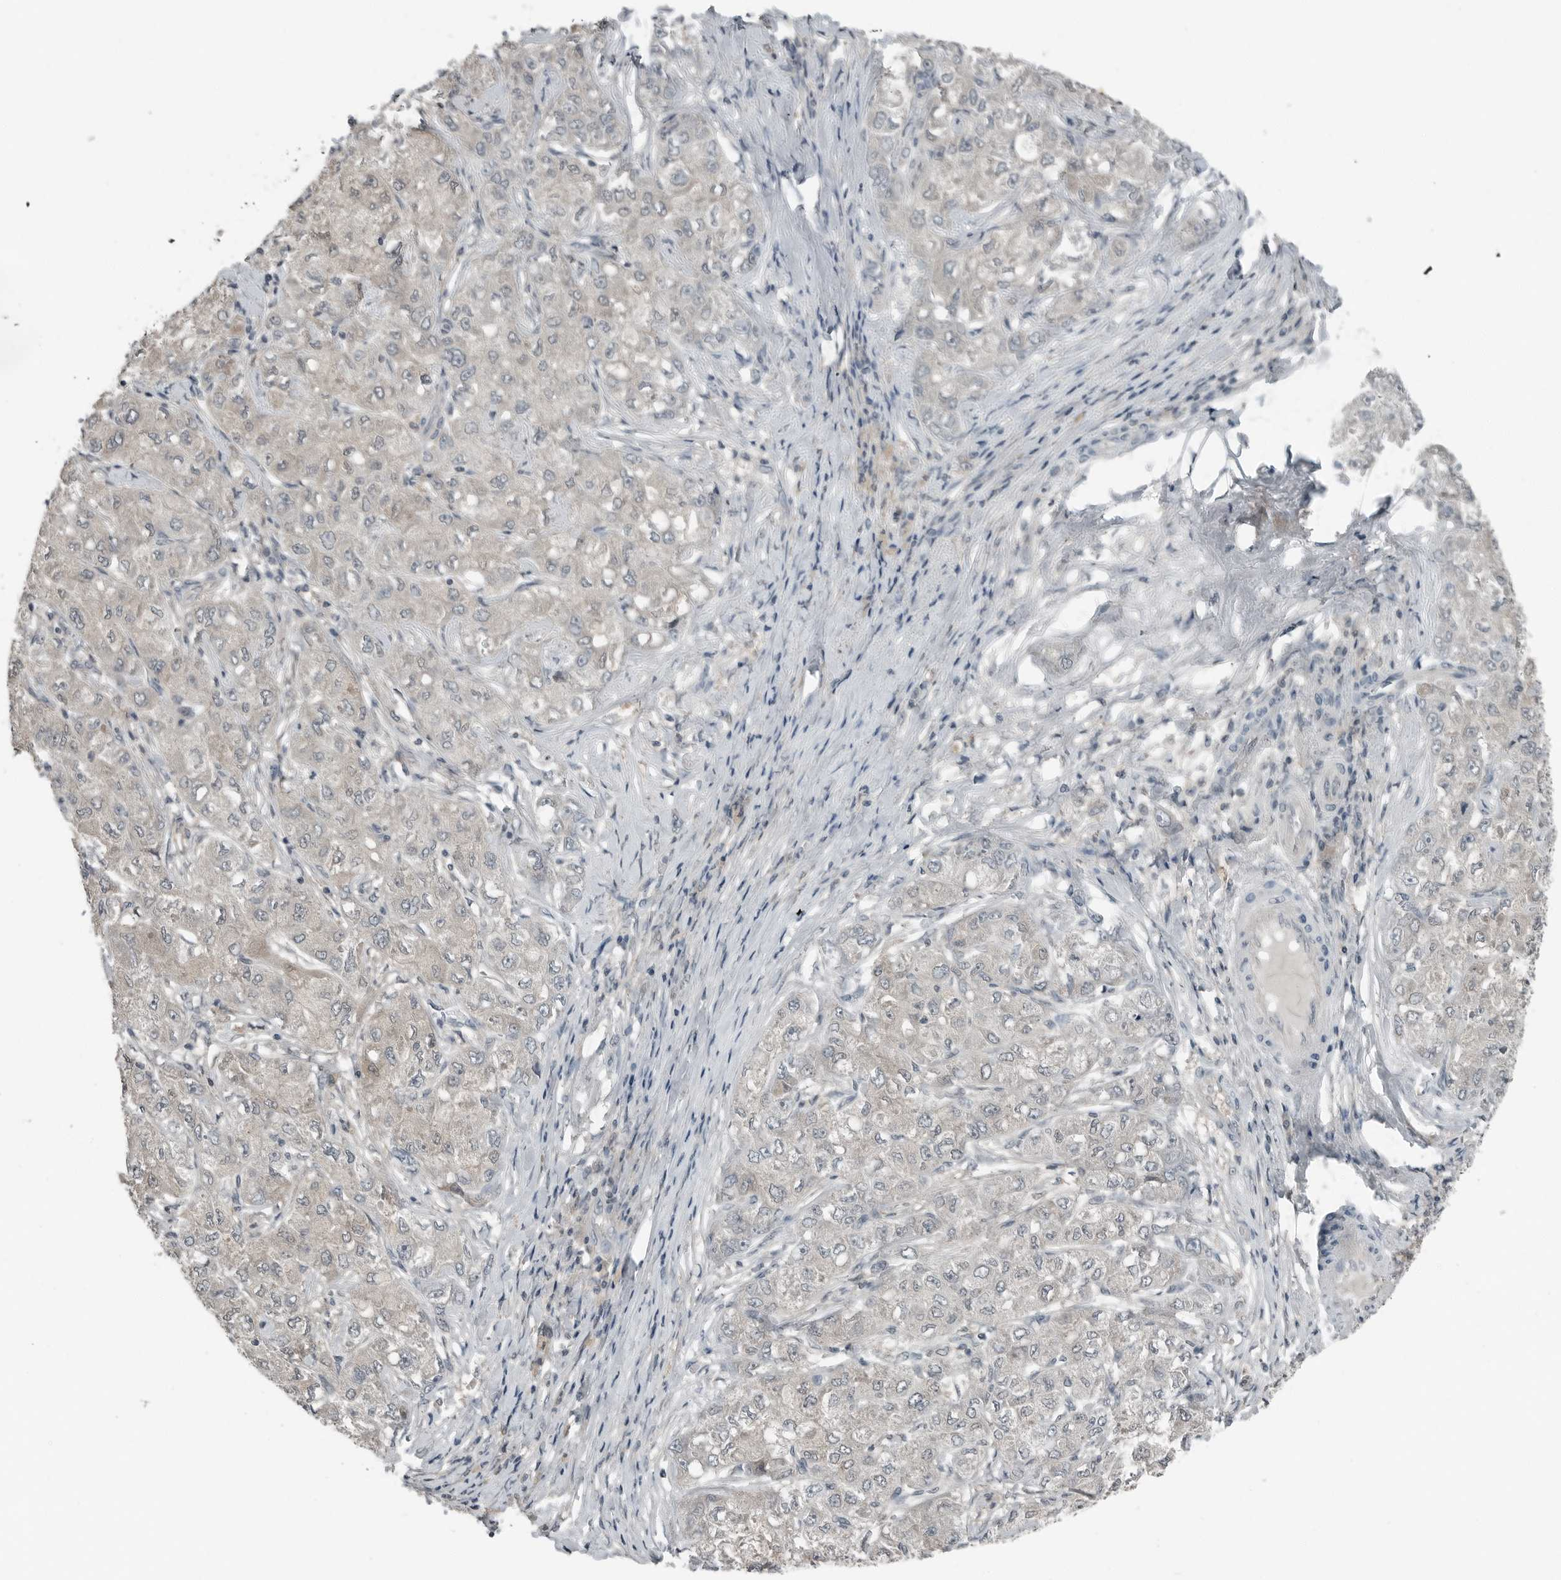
{"staining": {"intensity": "weak", "quantity": "<25%", "location": "cytoplasmic/membranous"}, "tissue": "liver cancer", "cell_type": "Tumor cells", "image_type": "cancer", "snomed": [{"axis": "morphology", "description": "Carcinoma, Hepatocellular, NOS"}, {"axis": "topography", "description": "Liver"}], "caption": "Liver cancer (hepatocellular carcinoma) was stained to show a protein in brown. There is no significant positivity in tumor cells.", "gene": "KYAT1", "patient": {"sex": "male", "age": 80}}